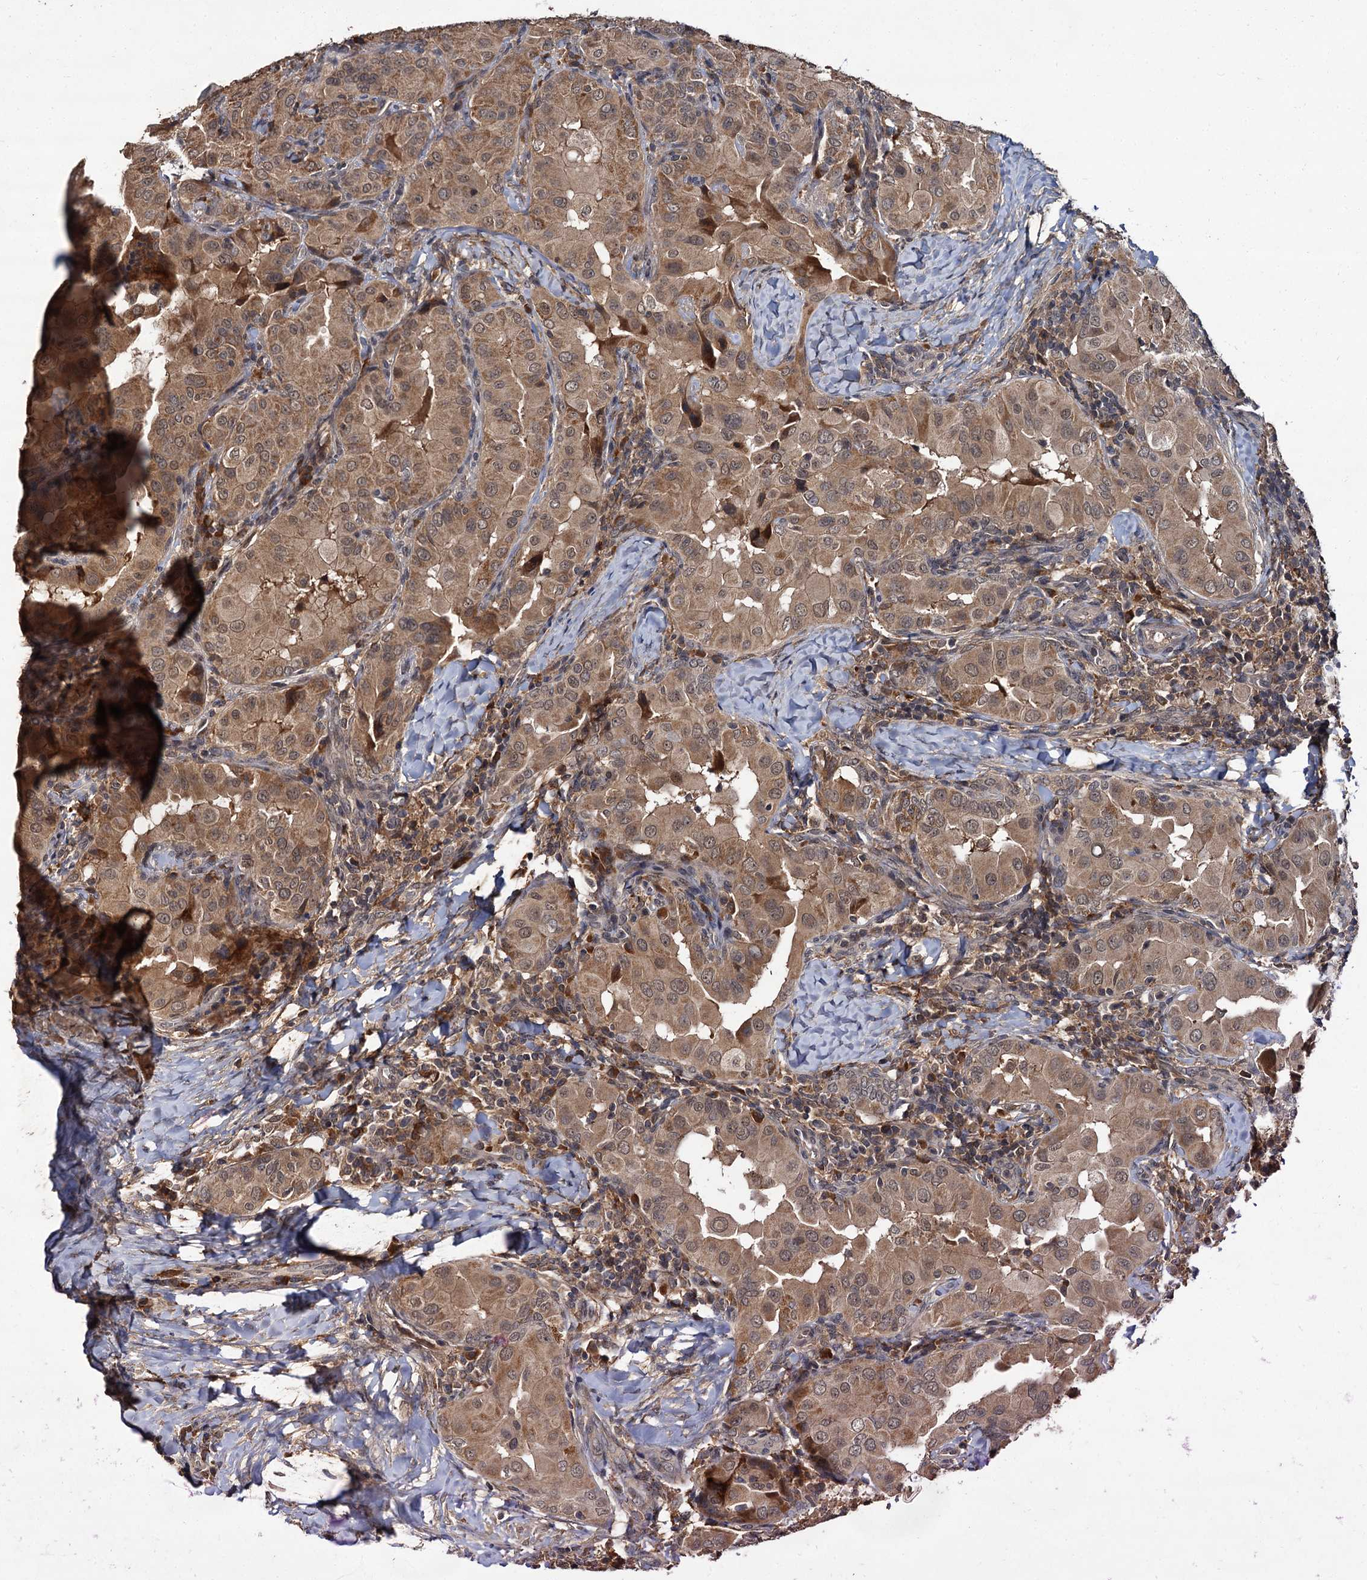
{"staining": {"intensity": "moderate", "quantity": ">75%", "location": "cytoplasmic/membranous"}, "tissue": "thyroid cancer", "cell_type": "Tumor cells", "image_type": "cancer", "snomed": [{"axis": "morphology", "description": "Papillary adenocarcinoma, NOS"}, {"axis": "topography", "description": "Thyroid gland"}], "caption": "The immunohistochemical stain highlights moderate cytoplasmic/membranous staining in tumor cells of thyroid cancer tissue. (DAB IHC, brown staining for protein, blue staining for nuclei).", "gene": "MBD6", "patient": {"sex": "male", "age": 33}}